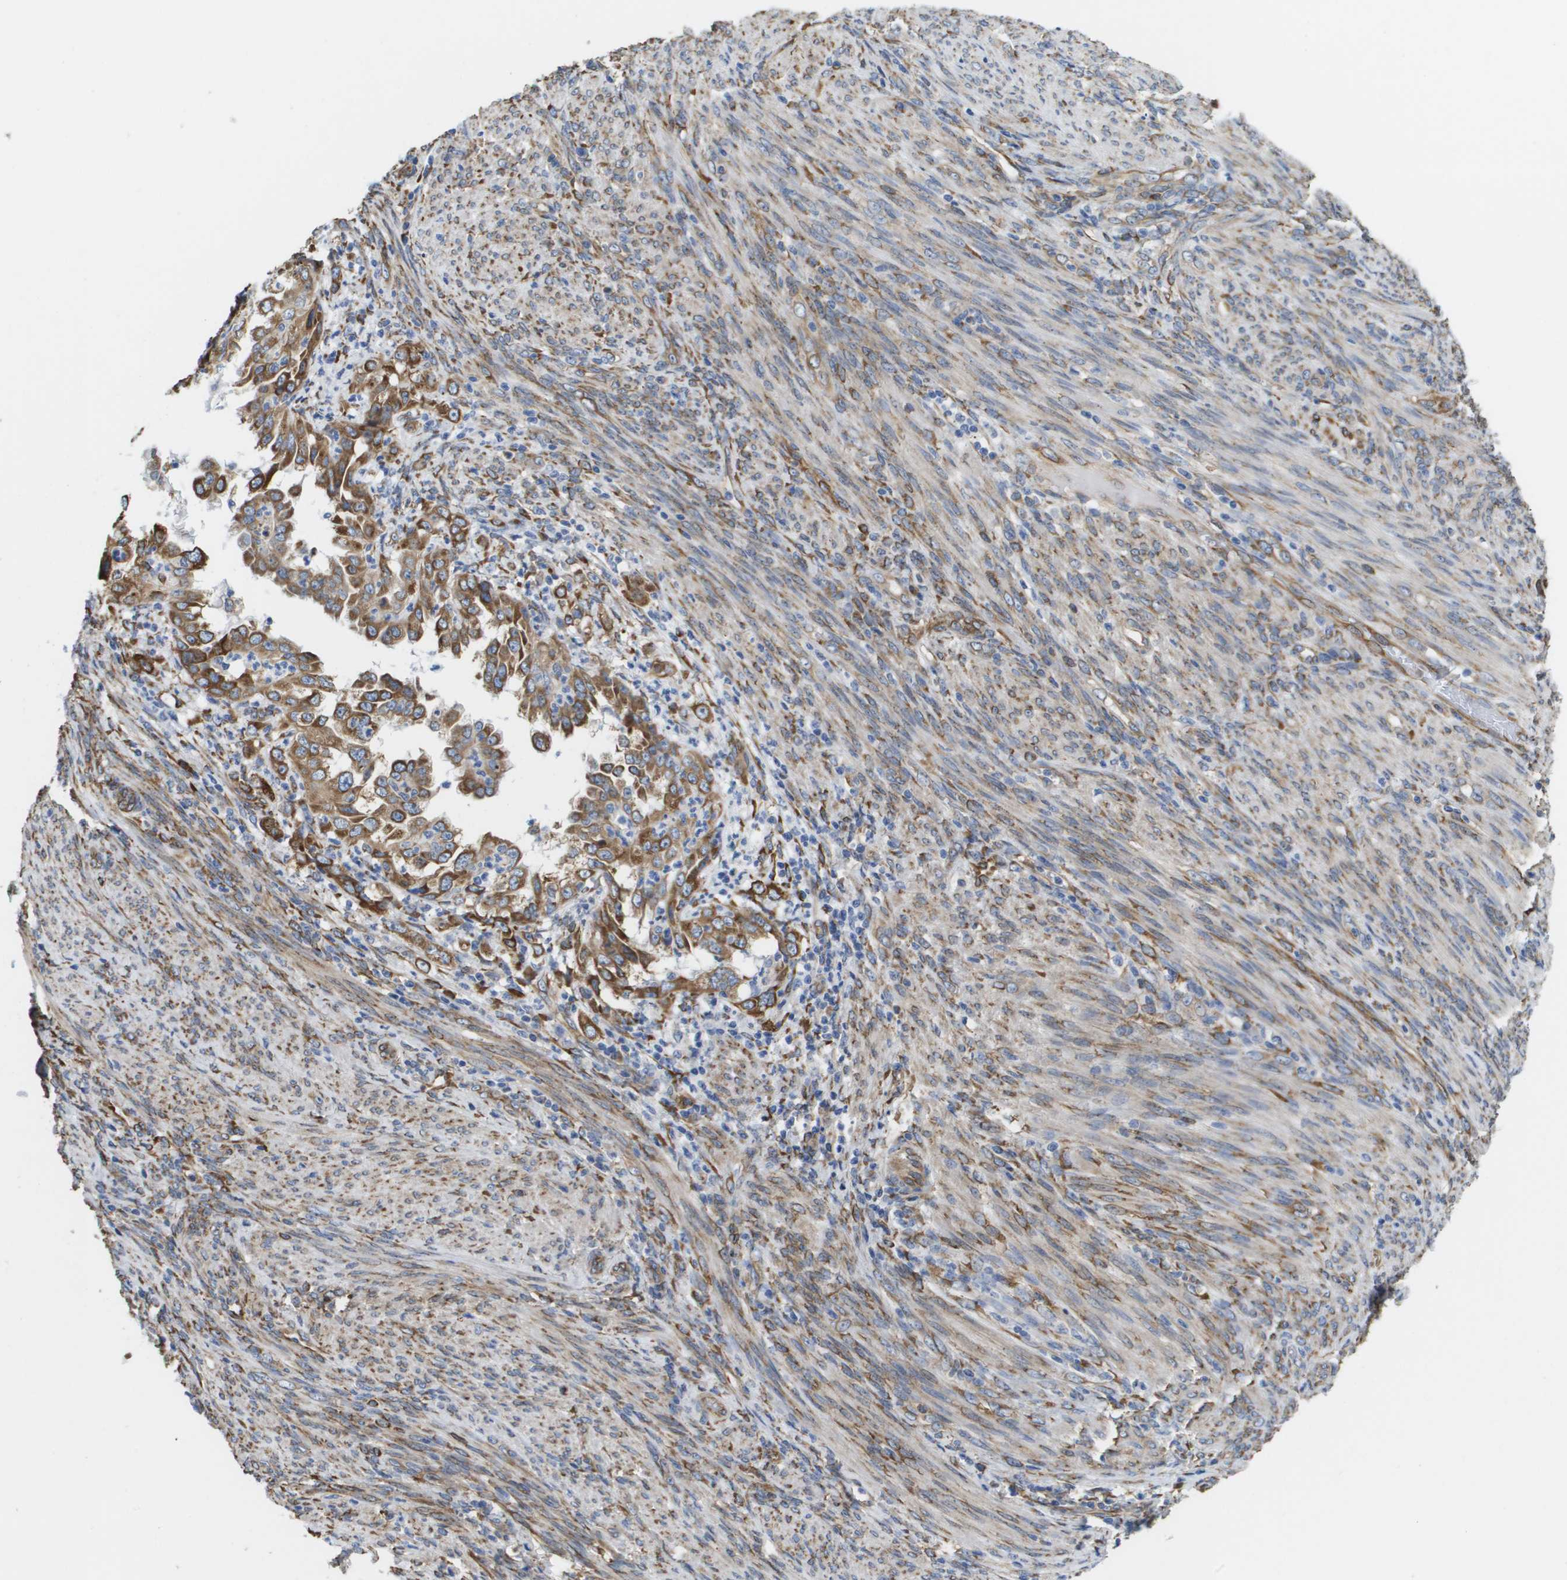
{"staining": {"intensity": "moderate", "quantity": ">75%", "location": "cytoplasmic/membranous"}, "tissue": "endometrial cancer", "cell_type": "Tumor cells", "image_type": "cancer", "snomed": [{"axis": "morphology", "description": "Adenocarcinoma, NOS"}, {"axis": "topography", "description": "Endometrium"}], "caption": "Immunohistochemistry (IHC) micrograph of neoplastic tissue: human endometrial cancer stained using immunohistochemistry displays medium levels of moderate protein expression localized specifically in the cytoplasmic/membranous of tumor cells, appearing as a cytoplasmic/membranous brown color.", "gene": "ST3GAL2", "patient": {"sex": "female", "age": 85}}